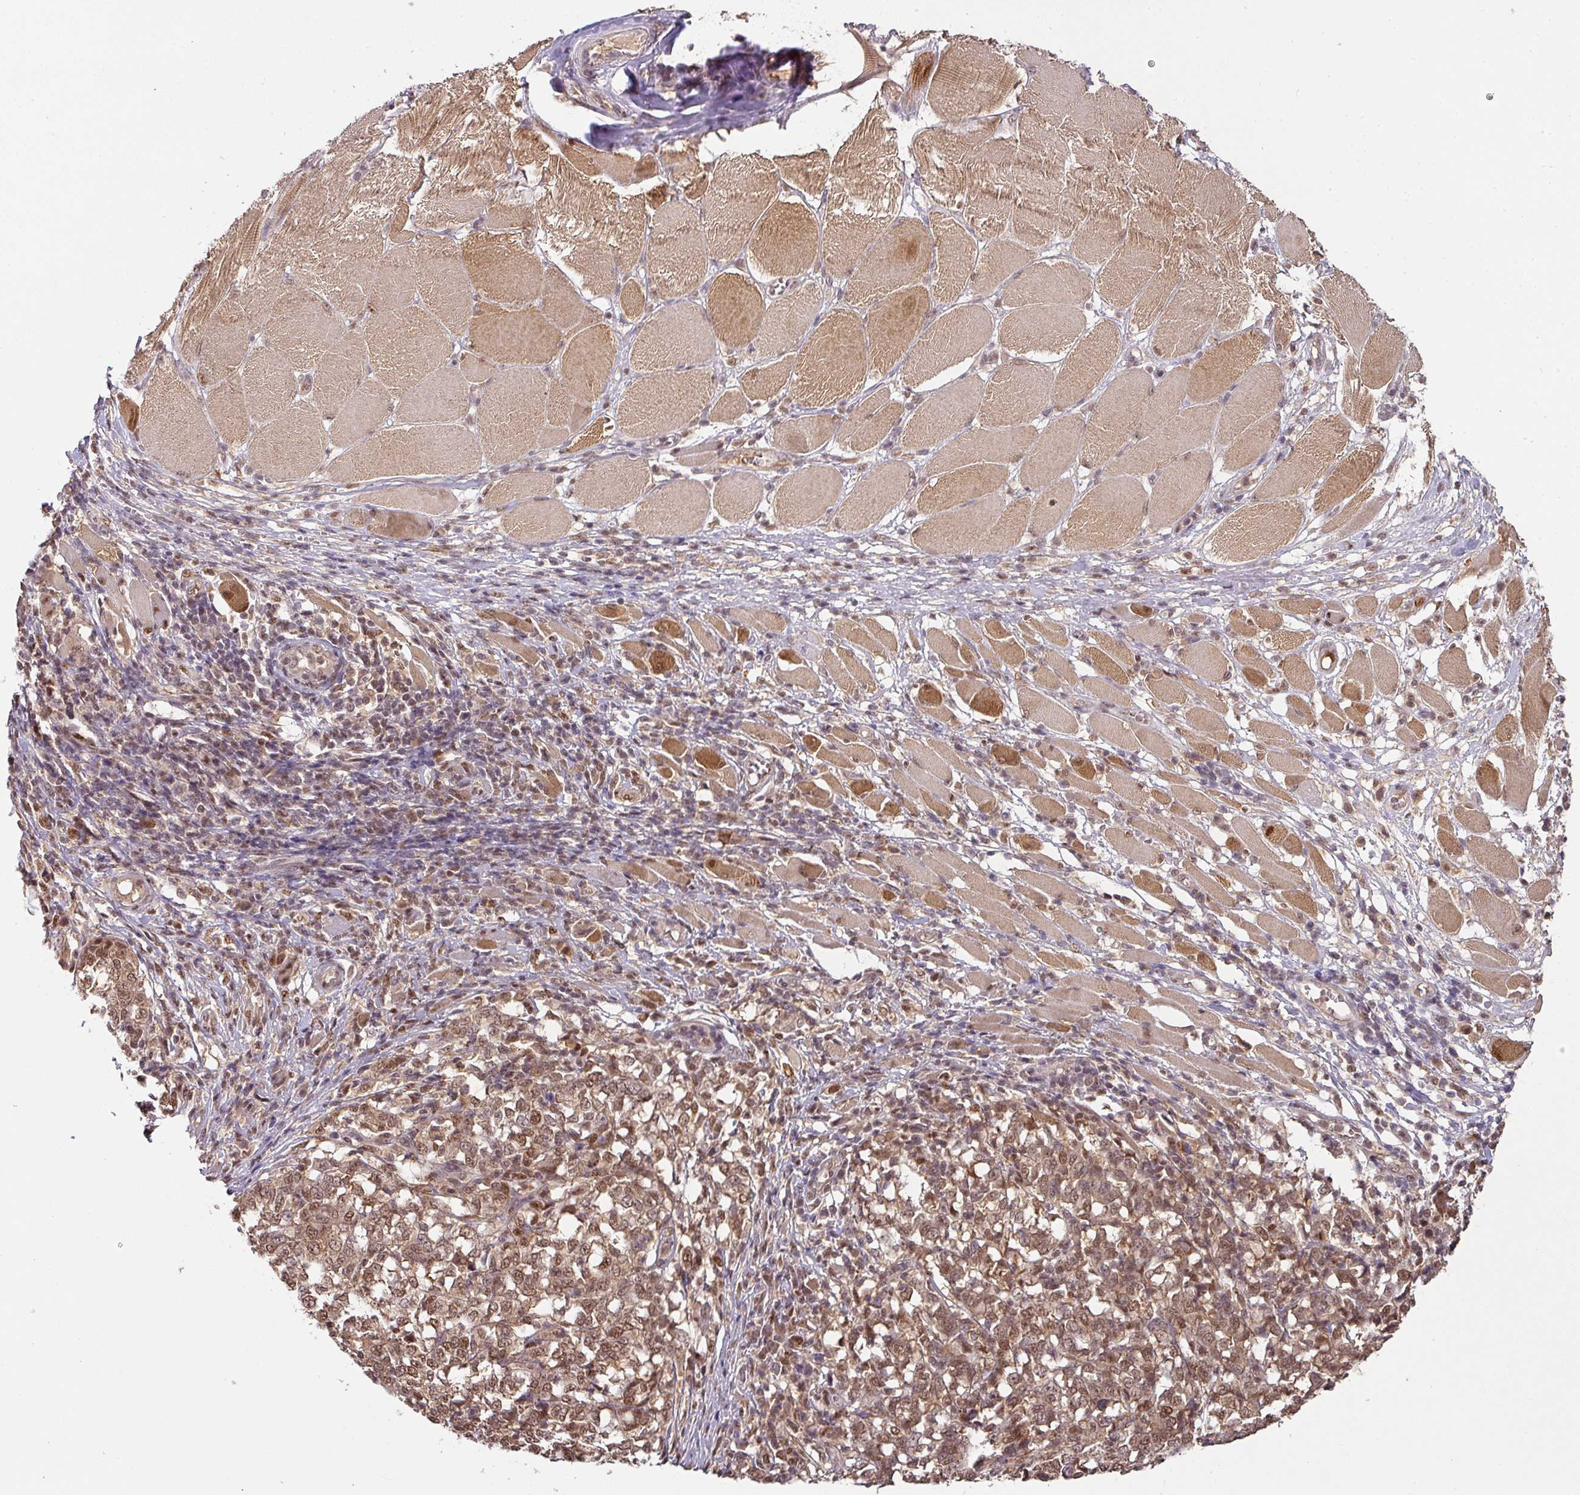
{"staining": {"intensity": "moderate", "quantity": ">75%", "location": "cytoplasmic/membranous,nuclear"}, "tissue": "melanoma", "cell_type": "Tumor cells", "image_type": "cancer", "snomed": [{"axis": "morphology", "description": "Malignant melanoma, NOS"}, {"axis": "topography", "description": "Skin"}], "caption": "Human malignant melanoma stained for a protein (brown) shows moderate cytoplasmic/membranous and nuclear positive staining in approximately >75% of tumor cells.", "gene": "RANBP9", "patient": {"sex": "female", "age": 72}}